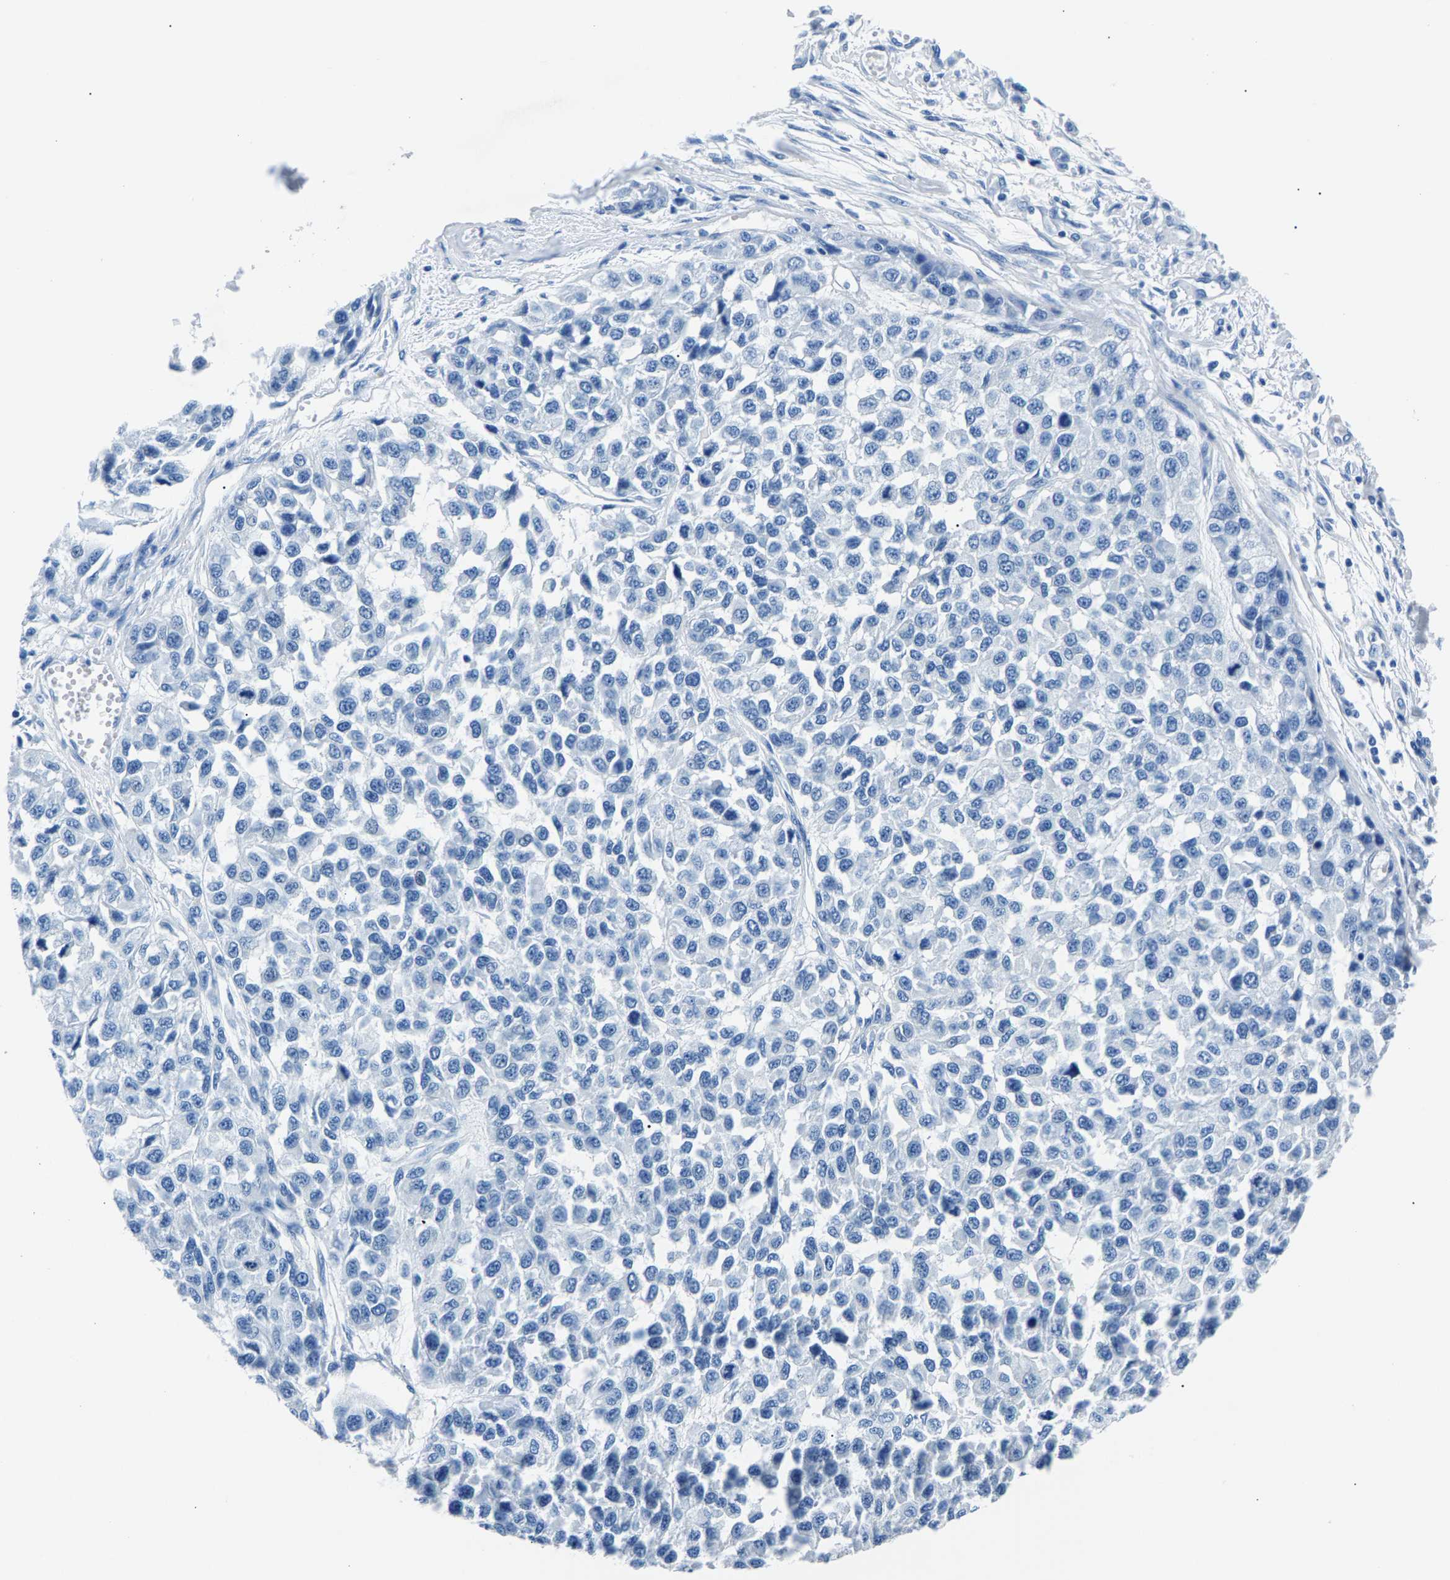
{"staining": {"intensity": "negative", "quantity": "none", "location": "none"}, "tissue": "melanoma", "cell_type": "Tumor cells", "image_type": "cancer", "snomed": [{"axis": "morphology", "description": "Malignant melanoma, NOS"}, {"axis": "topography", "description": "Skin"}], "caption": "This is a micrograph of immunohistochemistry staining of melanoma, which shows no positivity in tumor cells. (Stains: DAB (3,3'-diaminobenzidine) immunohistochemistry (IHC) with hematoxylin counter stain, Microscopy: brightfield microscopy at high magnification).", "gene": "CPS1", "patient": {"sex": "male", "age": 62}}